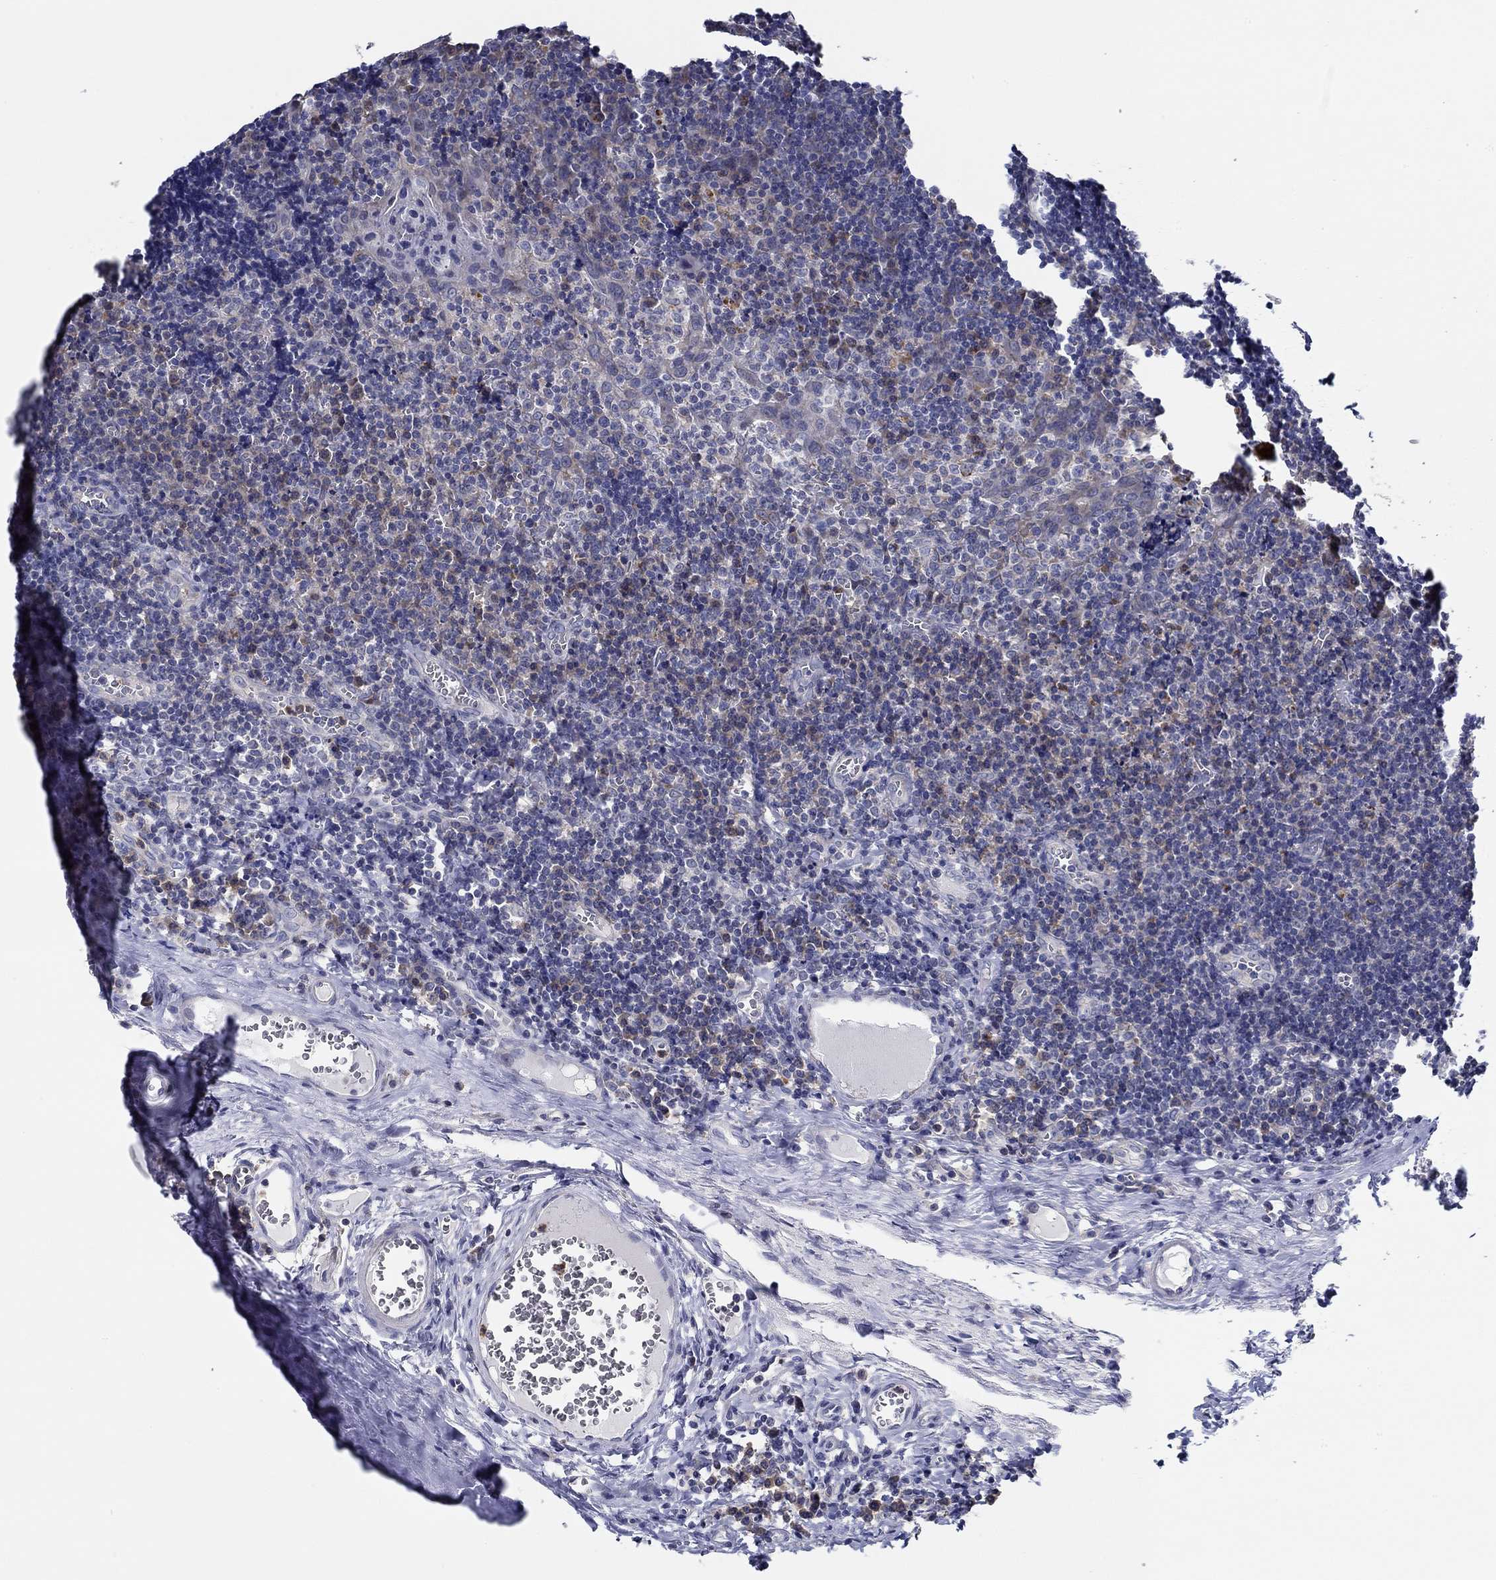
{"staining": {"intensity": "negative", "quantity": "none", "location": "none"}, "tissue": "tonsil", "cell_type": "Germinal center cells", "image_type": "normal", "snomed": [{"axis": "morphology", "description": "Normal tissue, NOS"}, {"axis": "morphology", "description": "Inflammation, NOS"}, {"axis": "topography", "description": "Tonsil"}], "caption": "This is an immunohistochemistry photomicrograph of unremarkable human tonsil. There is no expression in germinal center cells.", "gene": "CFAP61", "patient": {"sex": "female", "age": 31}}